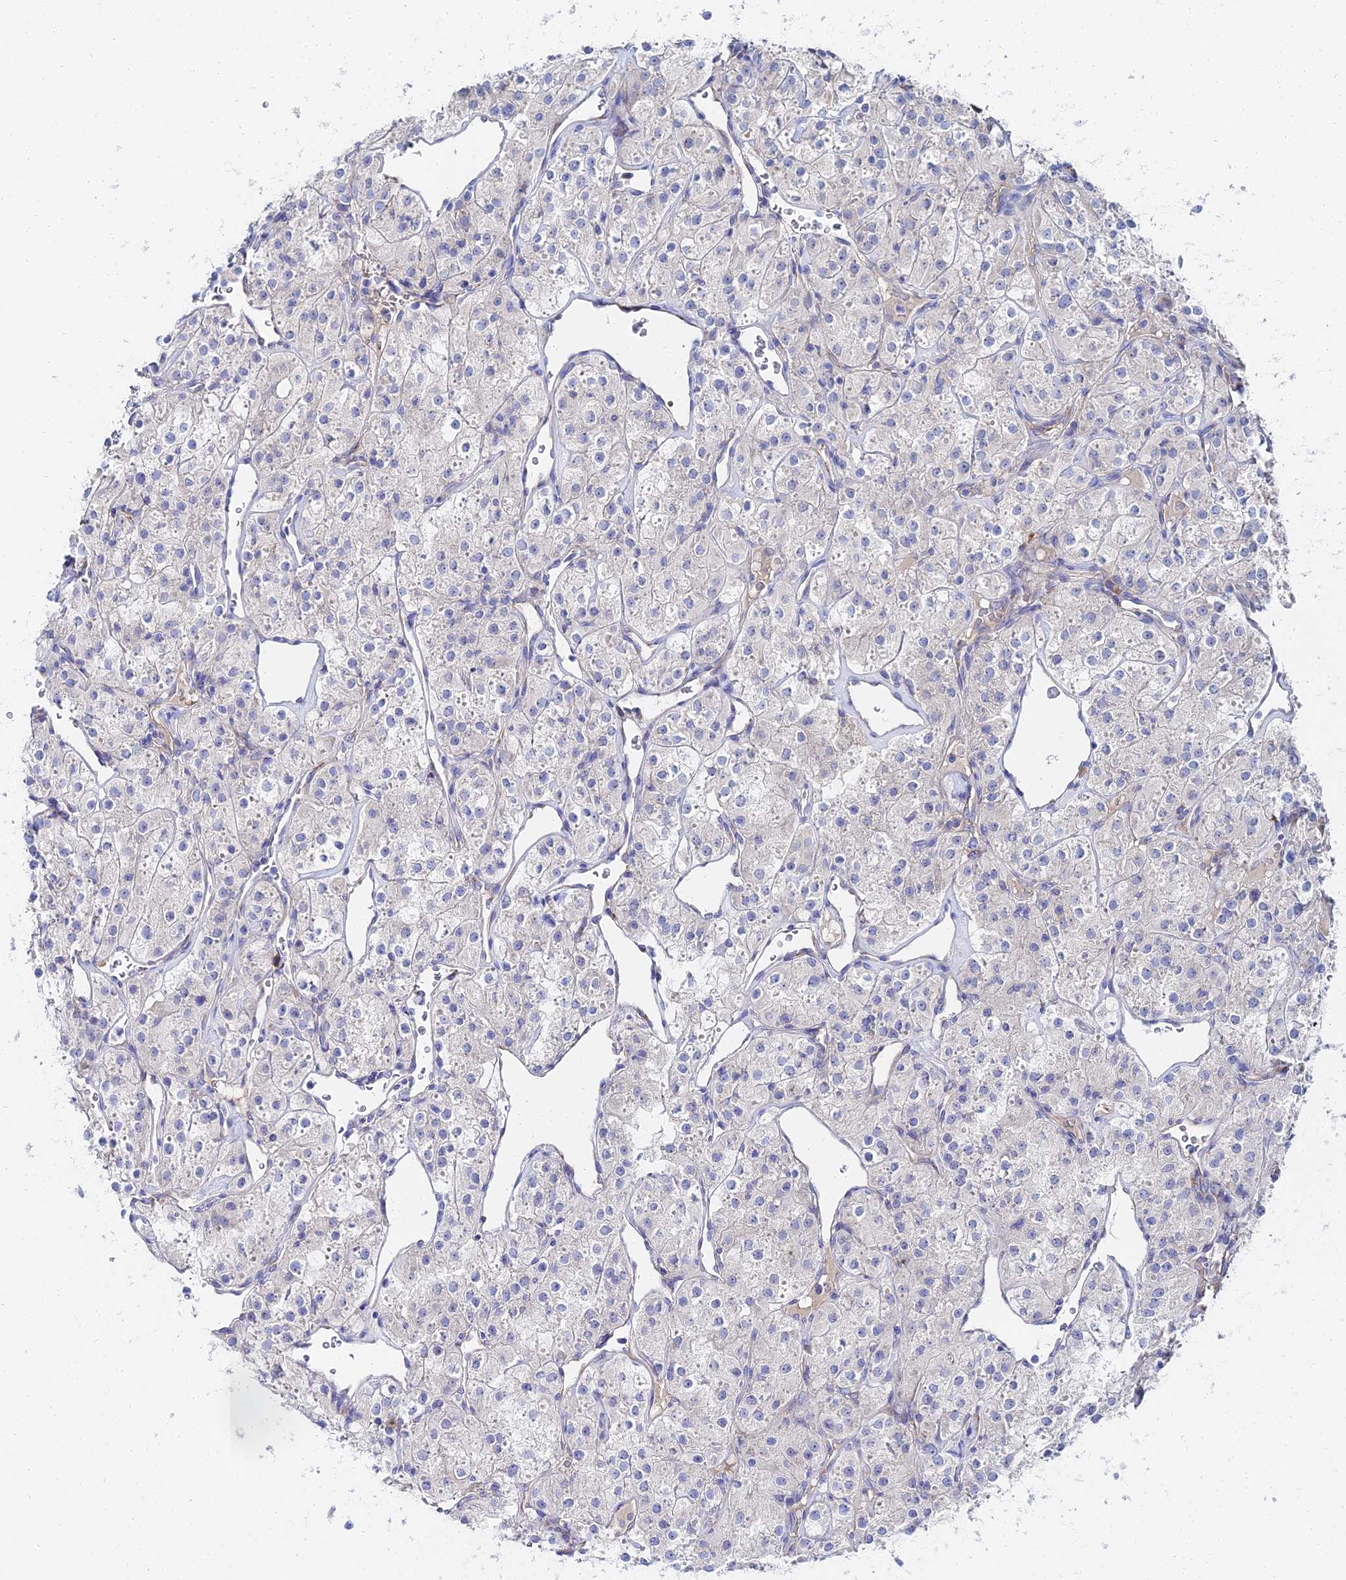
{"staining": {"intensity": "negative", "quantity": "none", "location": "none"}, "tissue": "renal cancer", "cell_type": "Tumor cells", "image_type": "cancer", "snomed": [{"axis": "morphology", "description": "Adenocarcinoma, NOS"}, {"axis": "topography", "description": "Kidney"}], "caption": "Adenocarcinoma (renal) stained for a protein using immunohistochemistry displays no positivity tumor cells.", "gene": "PTTG1", "patient": {"sex": "male", "age": 77}}